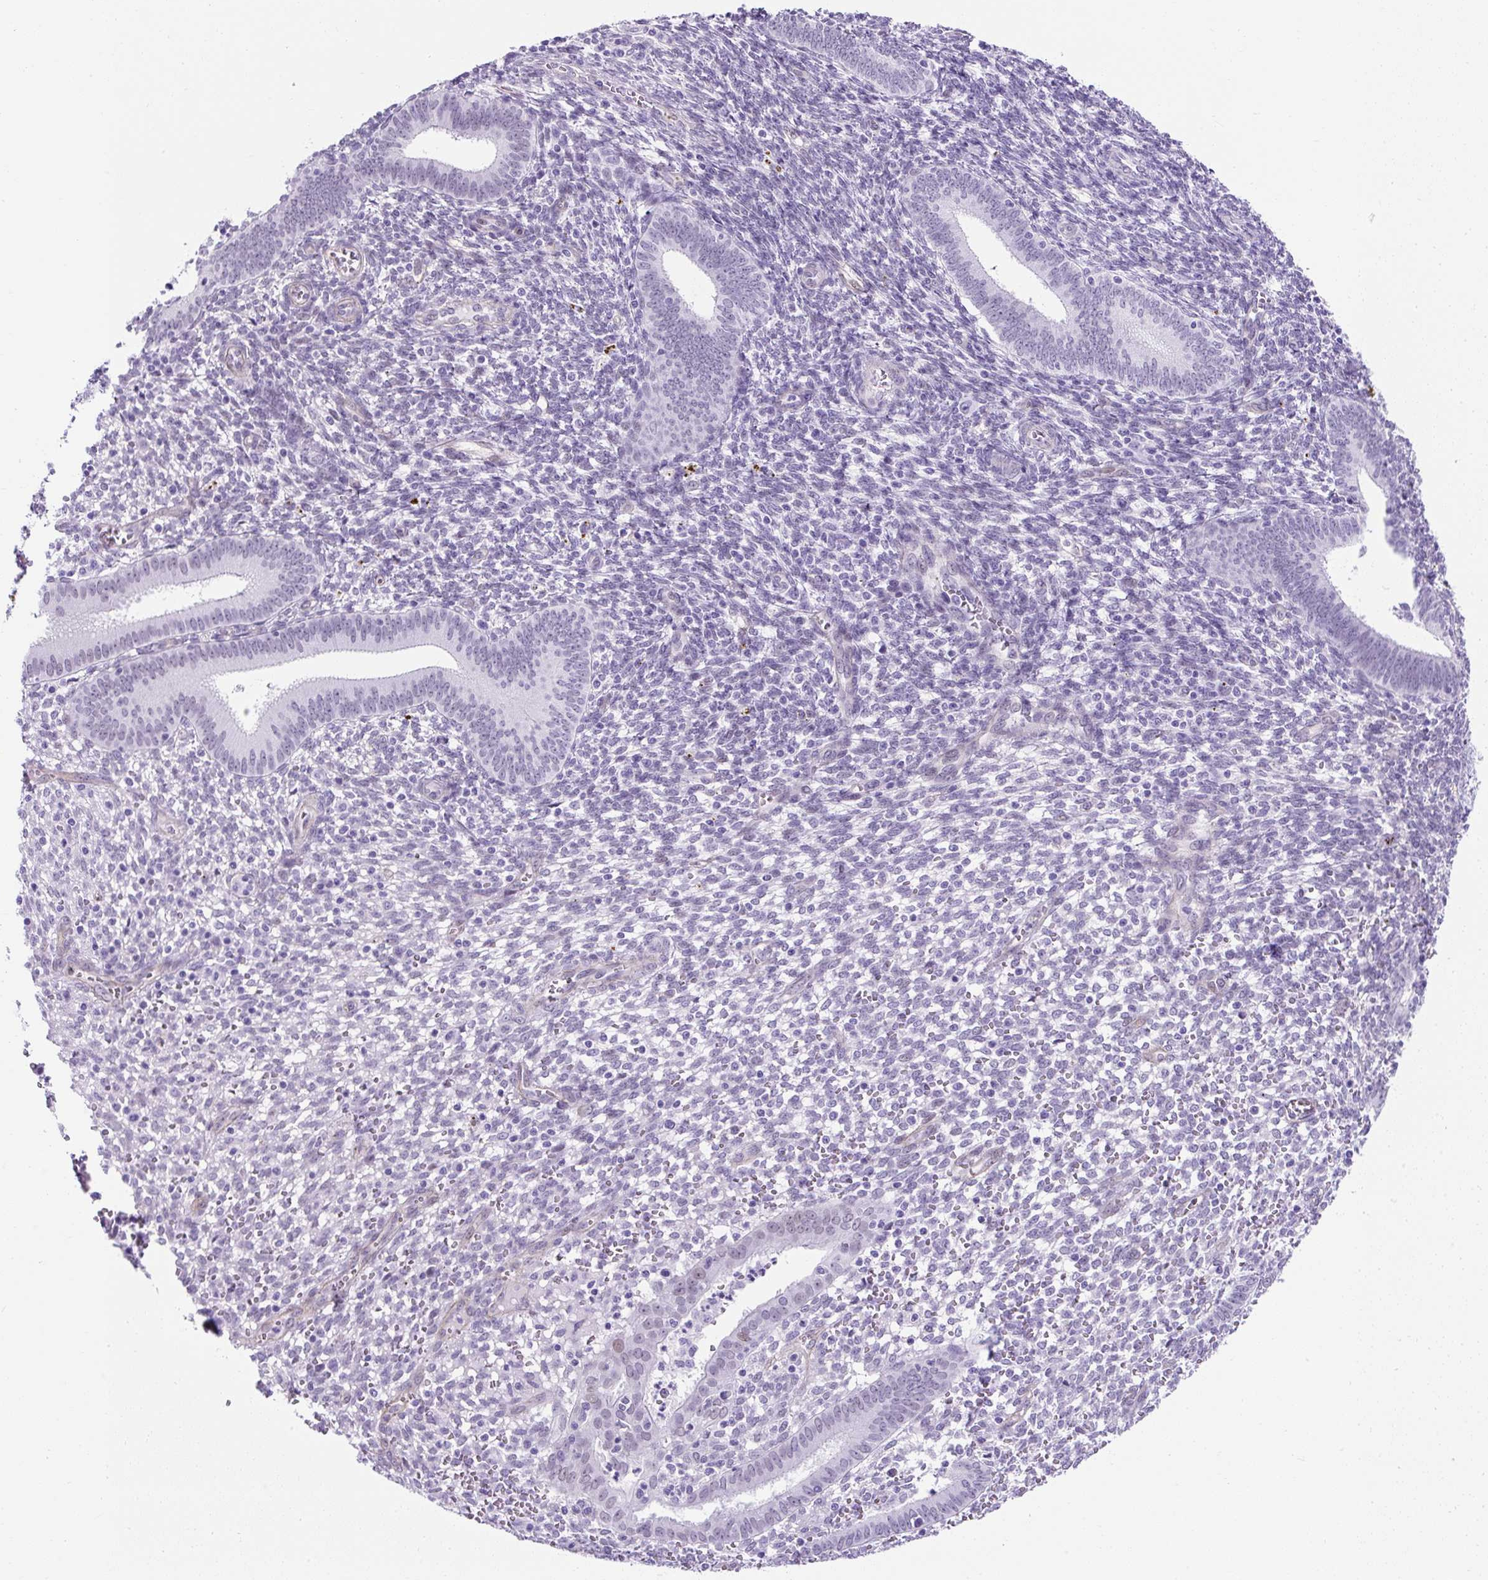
{"staining": {"intensity": "negative", "quantity": "none", "location": "none"}, "tissue": "endometrium", "cell_type": "Cells in endometrial stroma", "image_type": "normal", "snomed": [{"axis": "morphology", "description": "Normal tissue, NOS"}, {"axis": "topography", "description": "Endometrium"}], "caption": "Immunohistochemistry photomicrograph of normal endometrium stained for a protein (brown), which displays no positivity in cells in endometrial stroma. (Stains: DAB immunohistochemistry with hematoxylin counter stain, Microscopy: brightfield microscopy at high magnification).", "gene": "KRT12", "patient": {"sex": "female", "age": 41}}